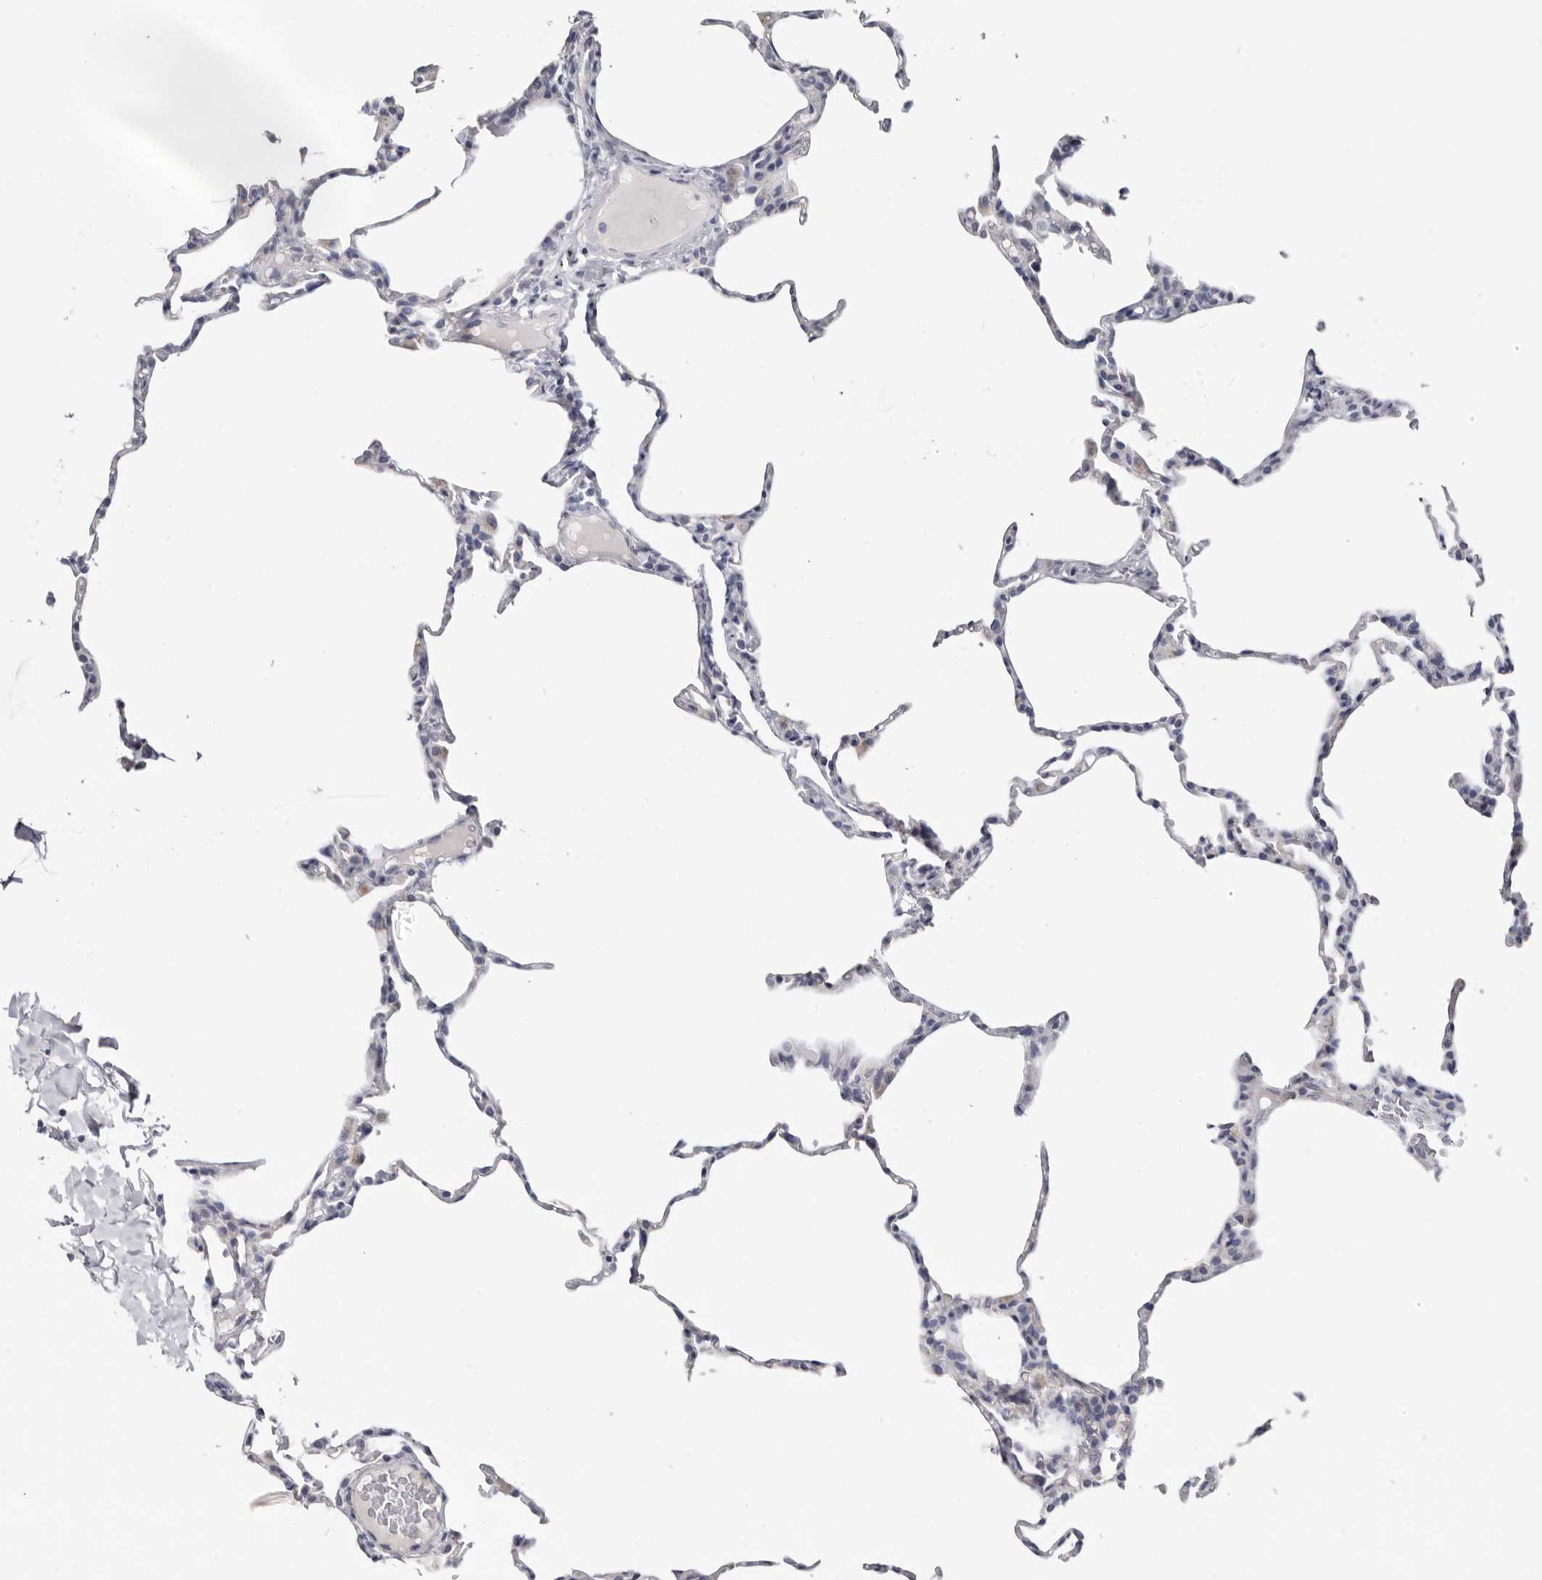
{"staining": {"intensity": "negative", "quantity": "none", "location": "none"}, "tissue": "lung", "cell_type": "Alveolar cells", "image_type": "normal", "snomed": [{"axis": "morphology", "description": "Normal tissue, NOS"}, {"axis": "topography", "description": "Lung"}], "caption": "IHC photomicrograph of unremarkable lung: human lung stained with DAB (3,3'-diaminobenzidine) demonstrates no significant protein staining in alveolar cells.", "gene": "RSPO2", "patient": {"sex": "male", "age": 20}}